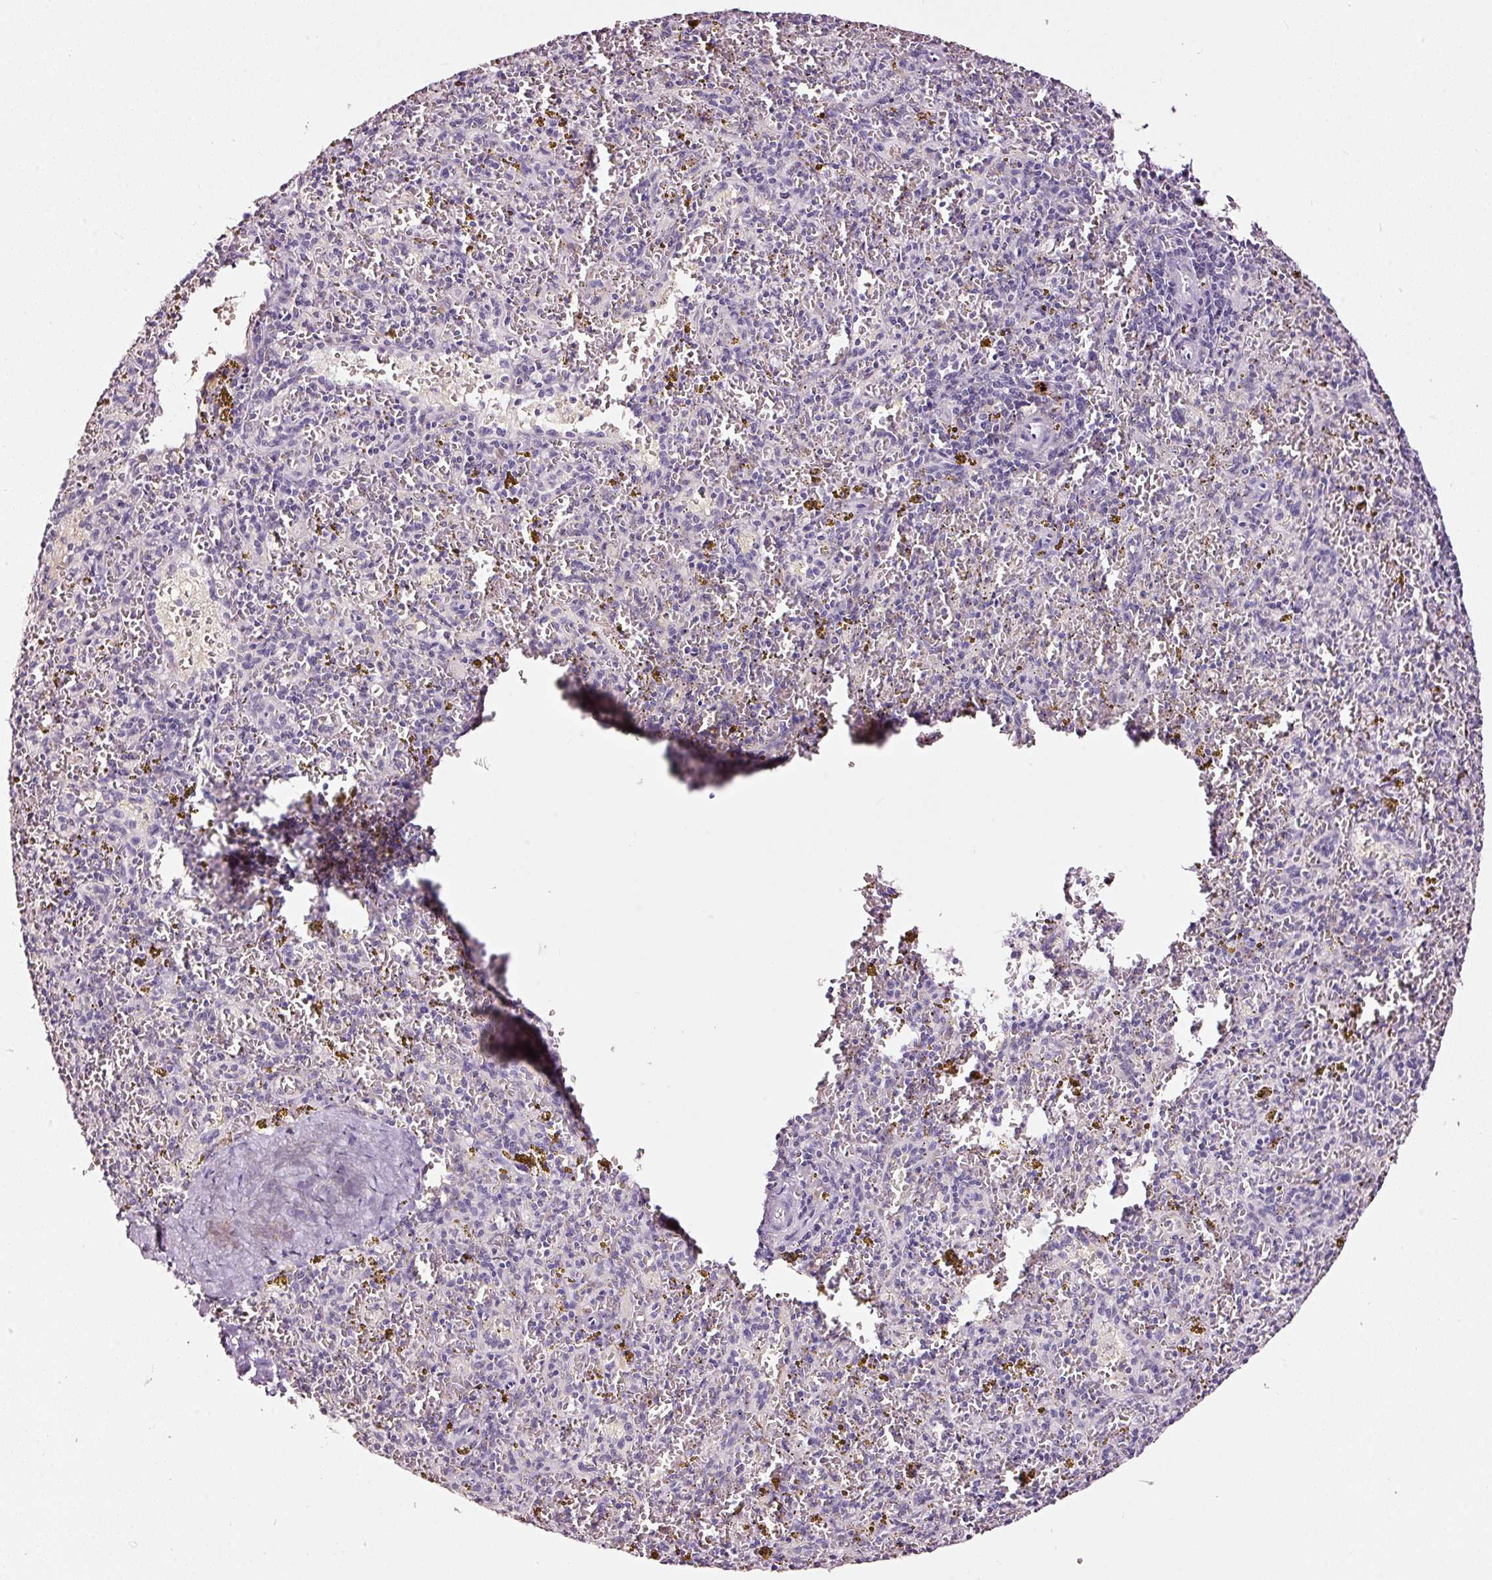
{"staining": {"intensity": "negative", "quantity": "none", "location": "none"}, "tissue": "spleen", "cell_type": "Cells in red pulp", "image_type": "normal", "snomed": [{"axis": "morphology", "description": "Normal tissue, NOS"}, {"axis": "topography", "description": "Spleen"}], "caption": "Immunohistochemistry histopathology image of normal spleen stained for a protein (brown), which displays no positivity in cells in red pulp. The staining is performed using DAB (3,3'-diaminobenzidine) brown chromogen with nuclei counter-stained in using hematoxylin.", "gene": "LAMP3", "patient": {"sex": "male", "age": 57}}